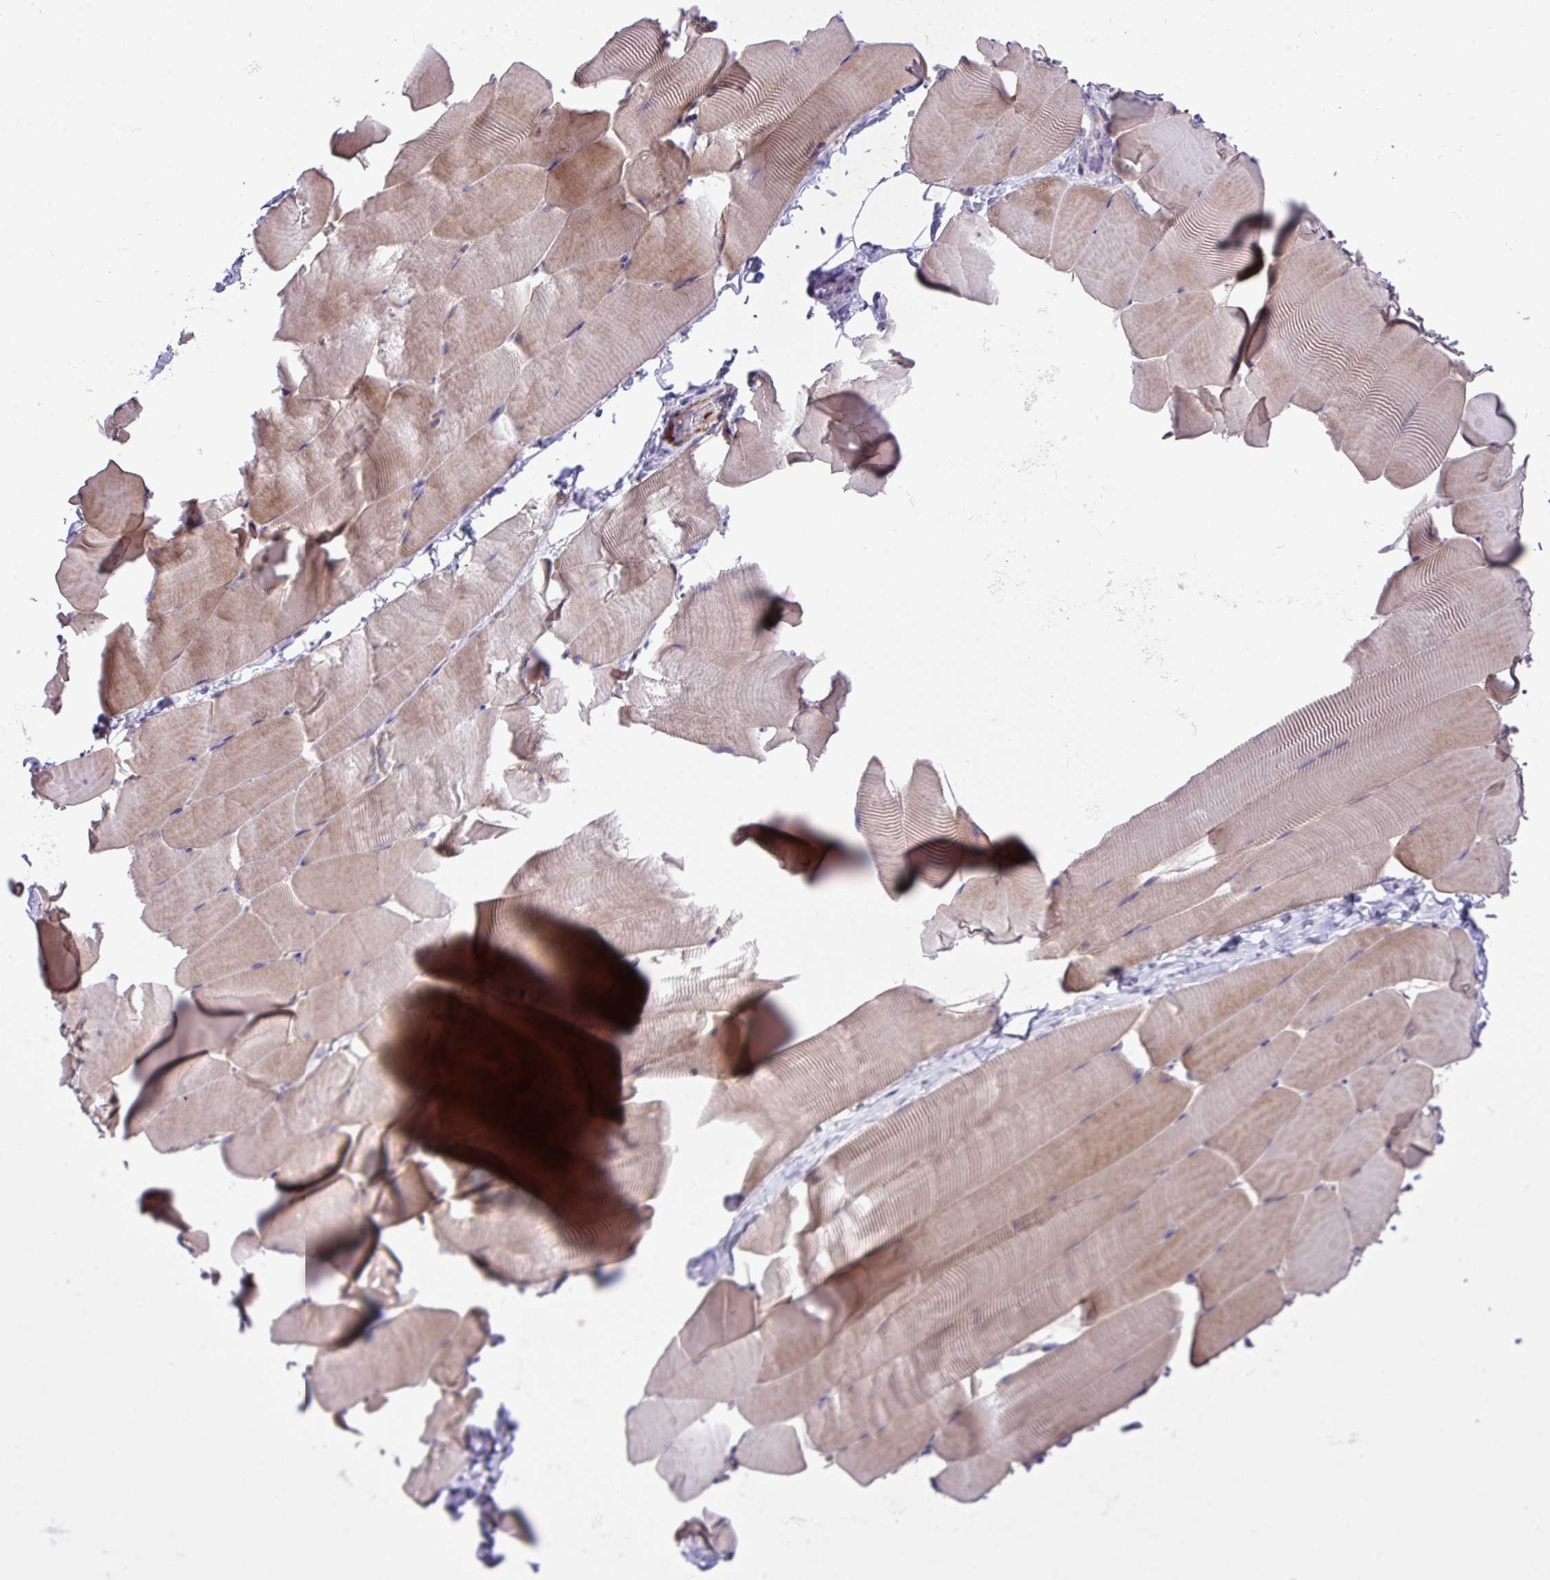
{"staining": {"intensity": "moderate", "quantity": ">75%", "location": "cytoplasmic/membranous"}, "tissue": "skeletal muscle", "cell_type": "Myocytes", "image_type": "normal", "snomed": [{"axis": "morphology", "description": "Normal tissue, NOS"}, {"axis": "topography", "description": "Skeletal muscle"}], "caption": "Myocytes show medium levels of moderate cytoplasmic/membranous expression in about >75% of cells in unremarkable human skeletal muscle. (brown staining indicates protein expression, while blue staining denotes nuclei).", "gene": "IQCJ", "patient": {"sex": "male", "age": 25}}